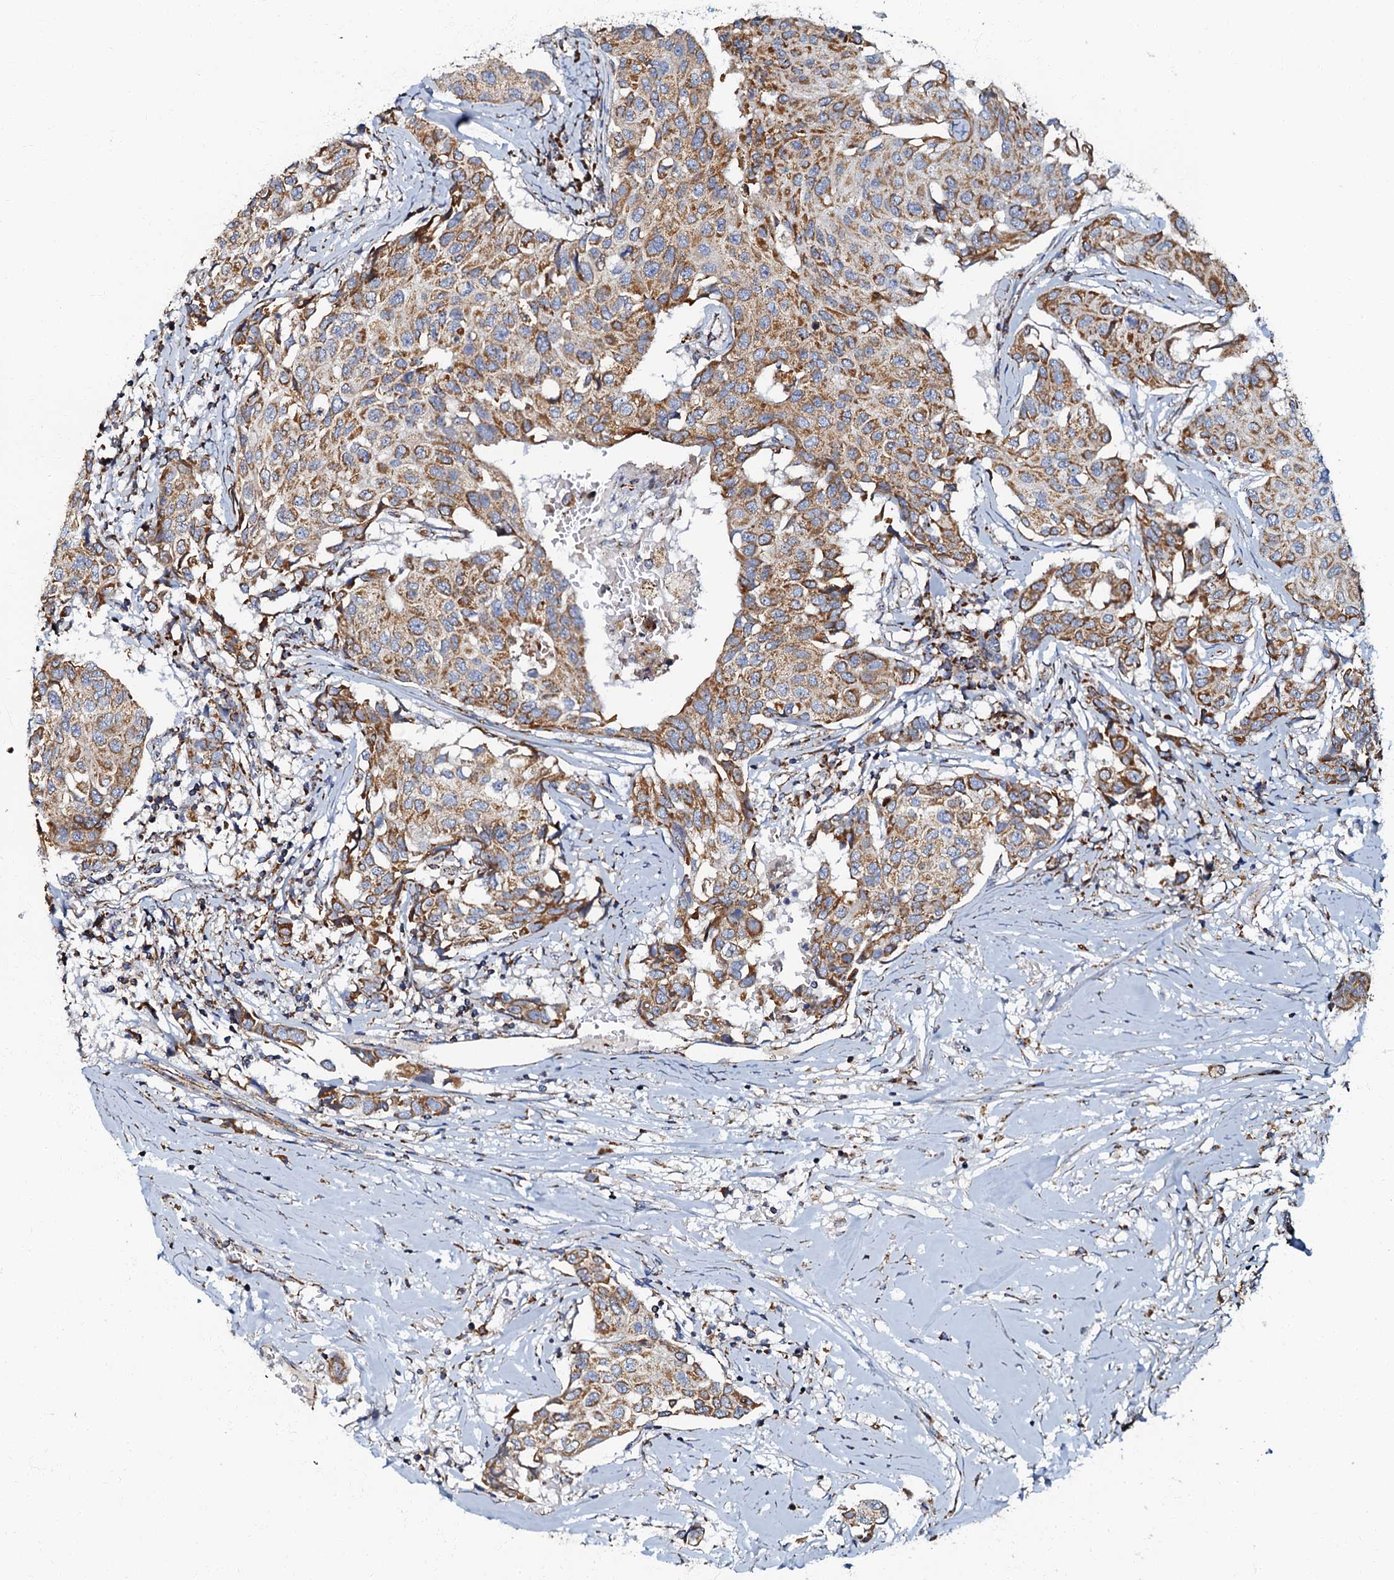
{"staining": {"intensity": "moderate", "quantity": ">75%", "location": "cytoplasmic/membranous"}, "tissue": "breast cancer", "cell_type": "Tumor cells", "image_type": "cancer", "snomed": [{"axis": "morphology", "description": "Duct carcinoma"}, {"axis": "topography", "description": "Breast"}], "caption": "A micrograph of intraductal carcinoma (breast) stained for a protein shows moderate cytoplasmic/membranous brown staining in tumor cells.", "gene": "NDUFA12", "patient": {"sex": "female", "age": 80}}